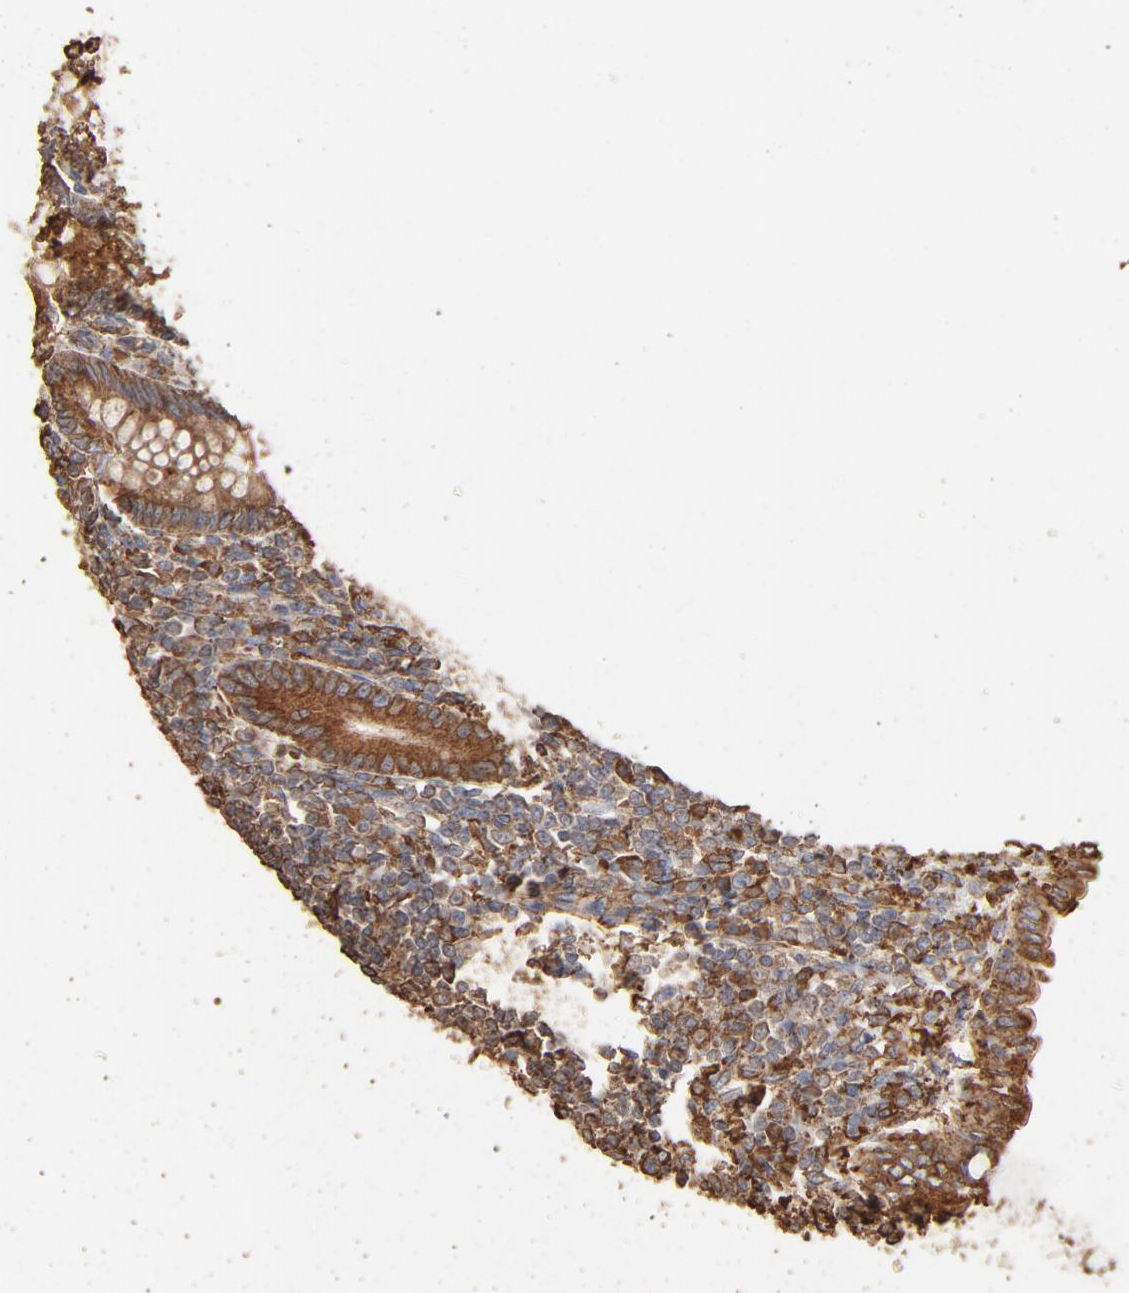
{"staining": {"intensity": "moderate", "quantity": ">75%", "location": "cytoplasmic/membranous"}, "tissue": "appendix", "cell_type": "Glandular cells", "image_type": "normal", "snomed": [{"axis": "morphology", "description": "Normal tissue, NOS"}, {"axis": "topography", "description": "Appendix"}], "caption": "Immunohistochemistry (IHC) (DAB) staining of normal appendix exhibits moderate cytoplasmic/membranous protein expression in approximately >75% of glandular cells.", "gene": "PDIA3", "patient": {"sex": "female", "age": 66}}